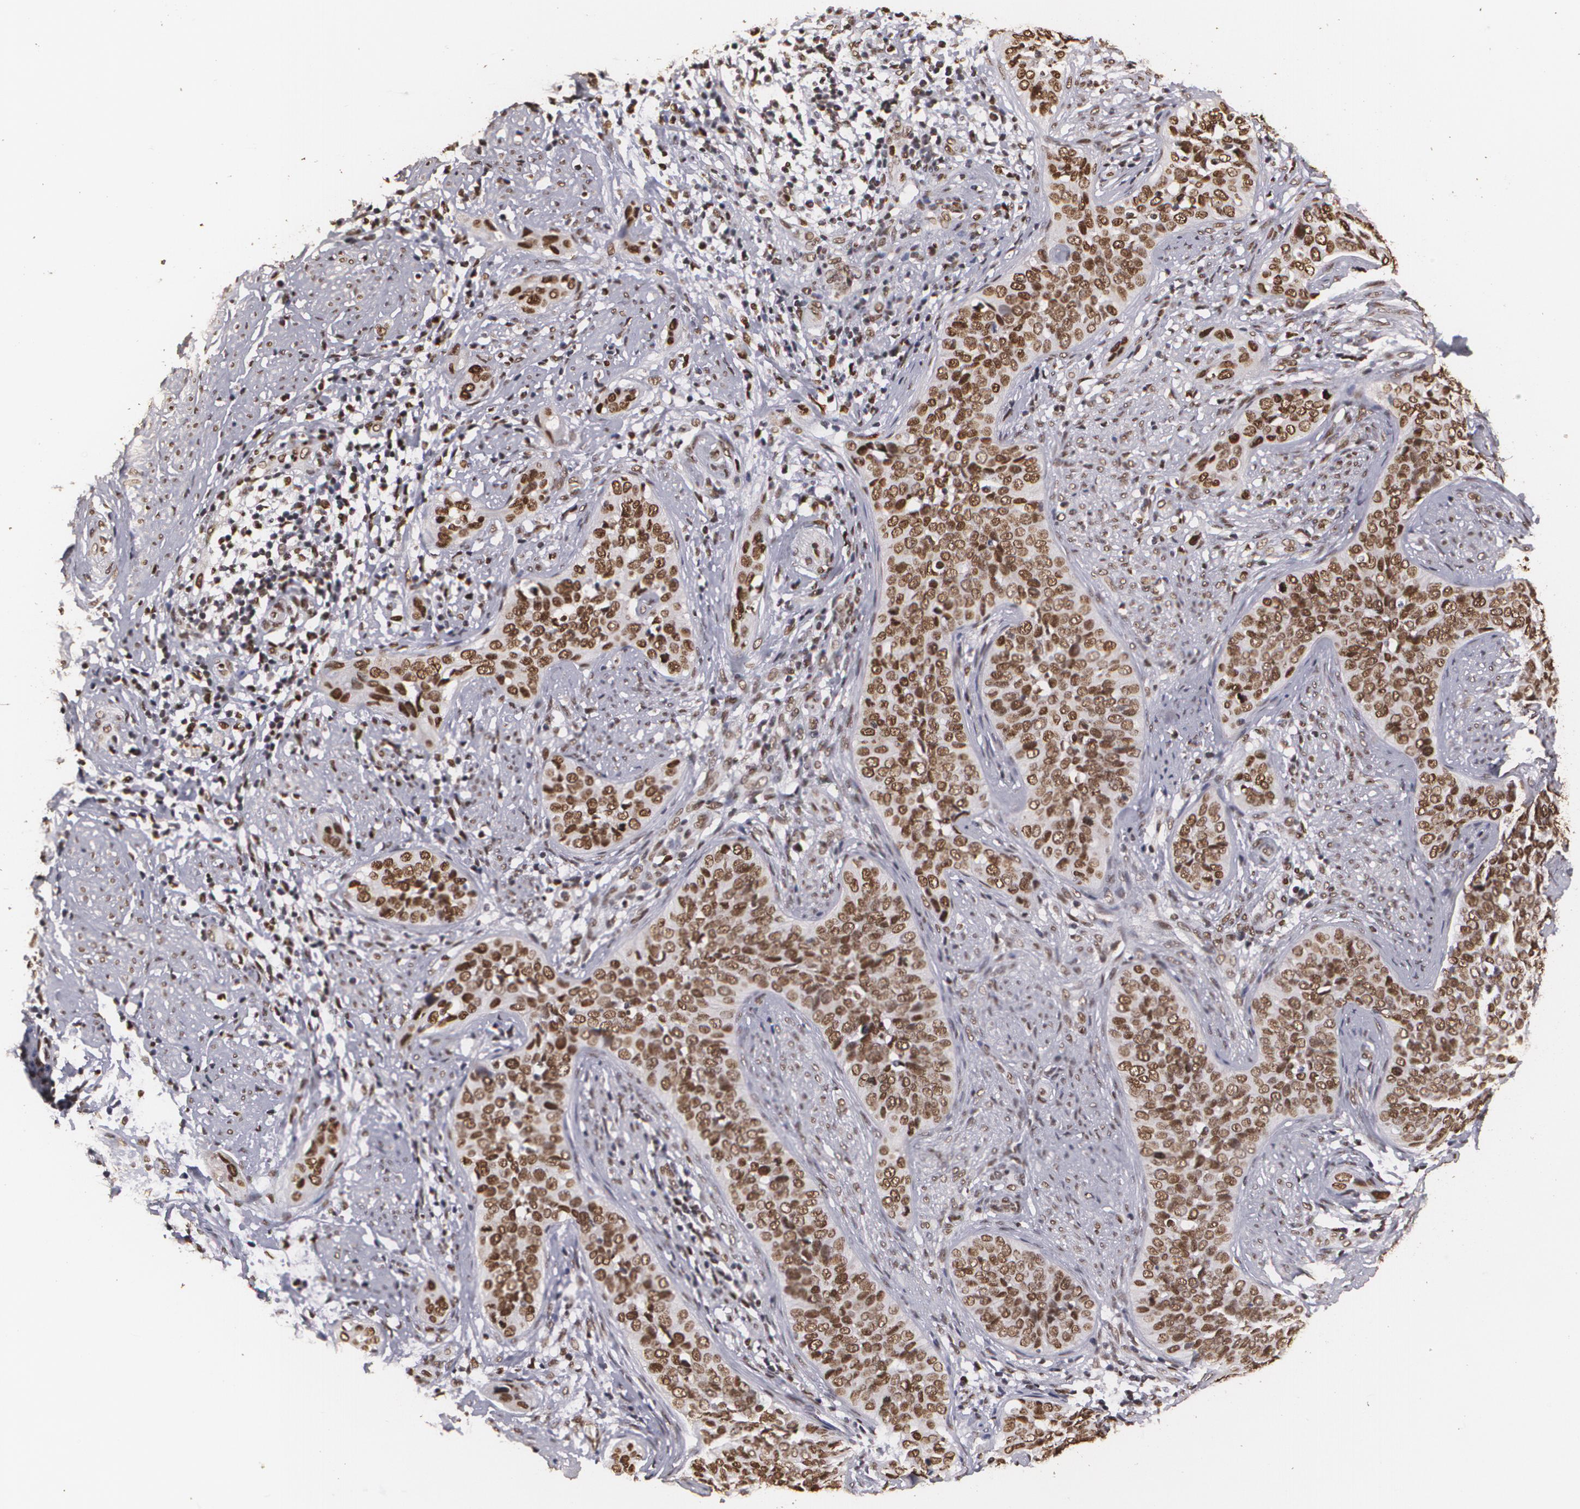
{"staining": {"intensity": "strong", "quantity": ">75%", "location": "nuclear"}, "tissue": "cervical cancer", "cell_type": "Tumor cells", "image_type": "cancer", "snomed": [{"axis": "morphology", "description": "Squamous cell carcinoma, NOS"}, {"axis": "topography", "description": "Cervix"}], "caption": "Immunohistochemistry (DAB (3,3'-diaminobenzidine)) staining of human cervical squamous cell carcinoma shows strong nuclear protein expression in about >75% of tumor cells. The staining was performed using DAB (3,3'-diaminobenzidine), with brown indicating positive protein expression. Nuclei are stained blue with hematoxylin.", "gene": "RCOR1", "patient": {"sex": "female", "age": 31}}